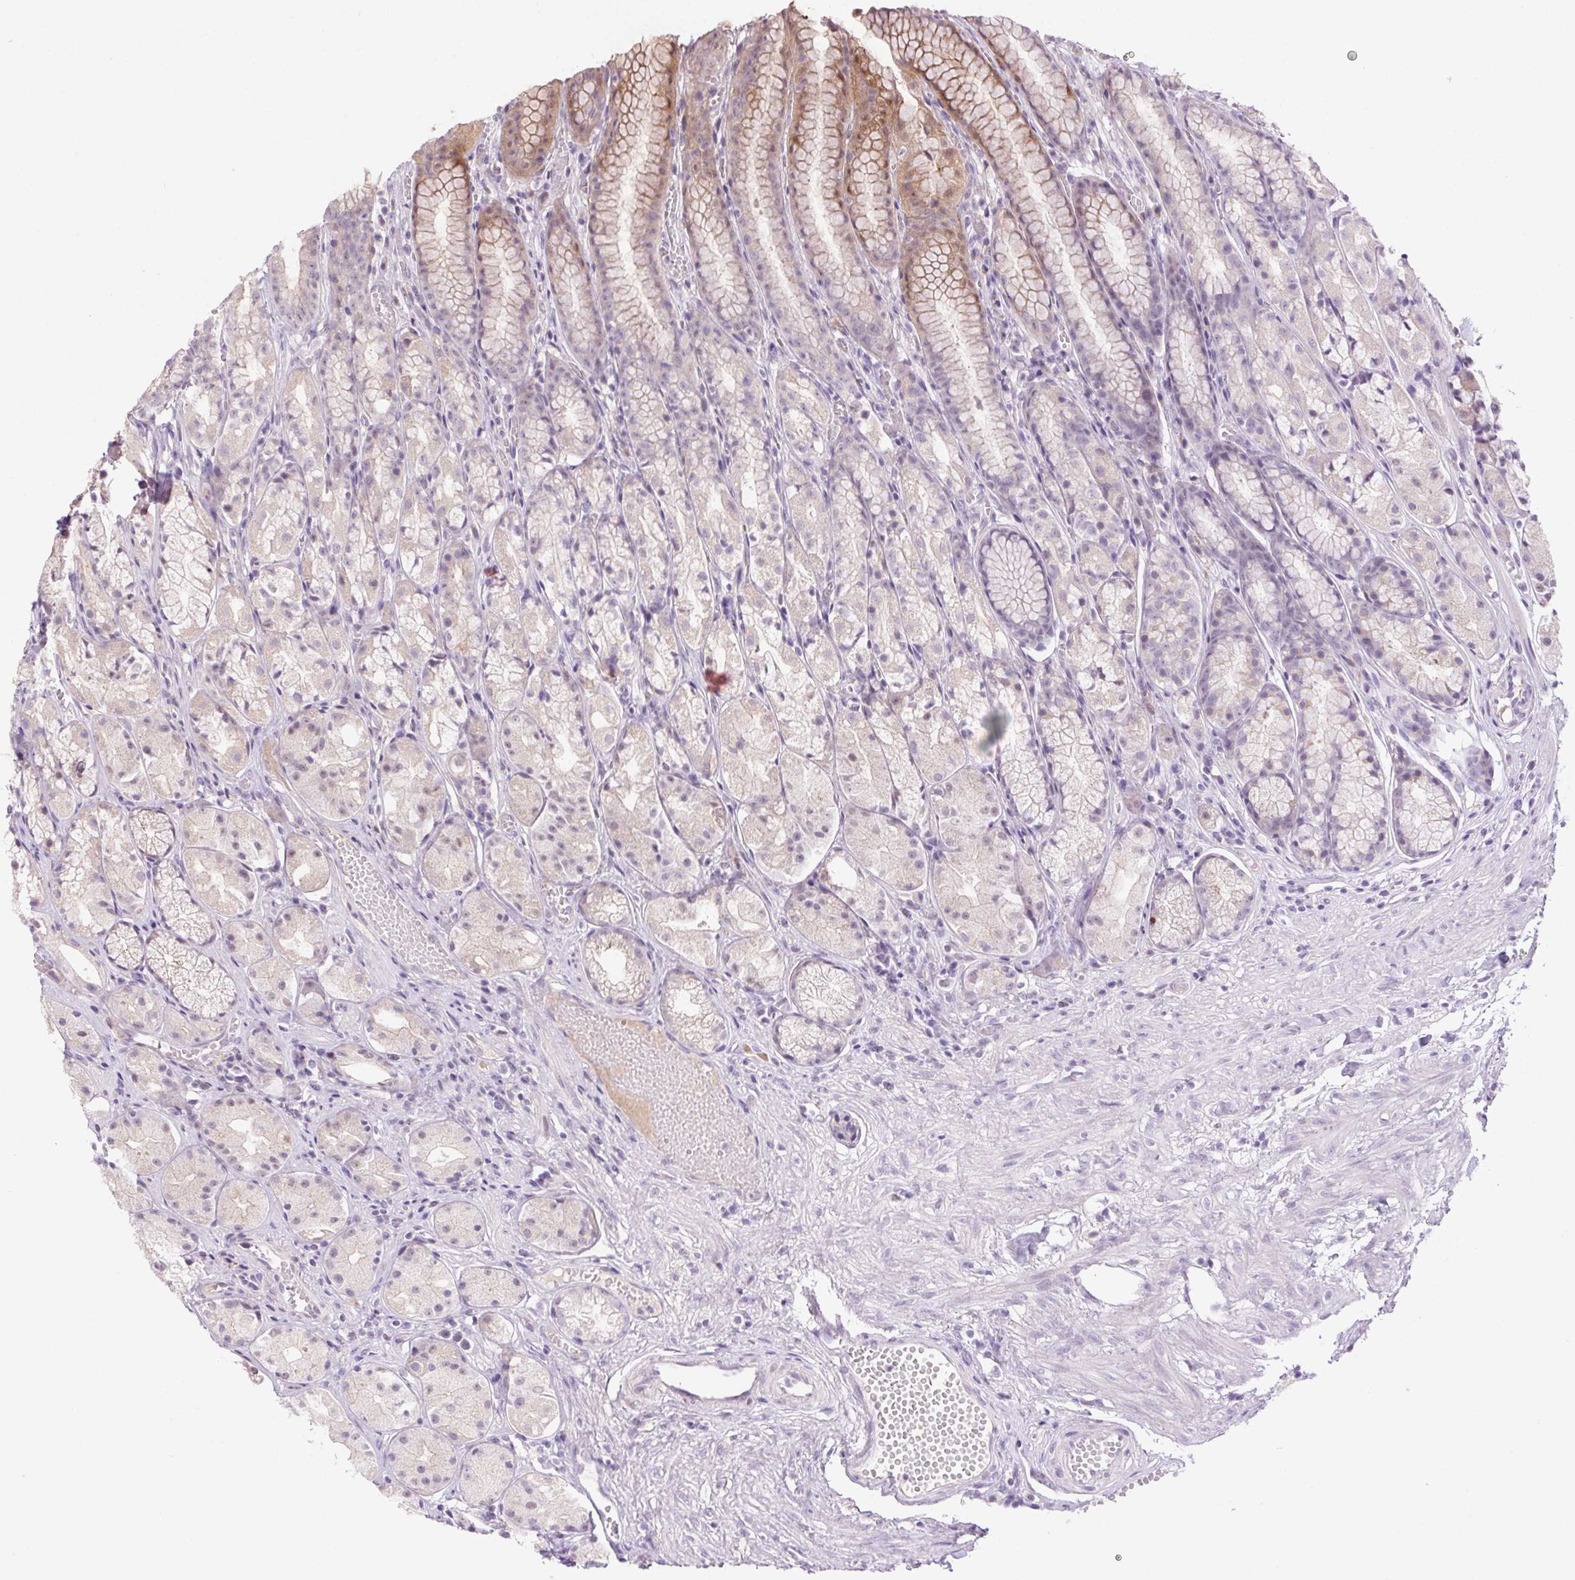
{"staining": {"intensity": "moderate", "quantity": "<25%", "location": "cytoplasmic/membranous,nuclear"}, "tissue": "stomach", "cell_type": "Glandular cells", "image_type": "normal", "snomed": [{"axis": "morphology", "description": "Normal tissue, NOS"}, {"axis": "topography", "description": "Stomach"}], "caption": "This micrograph reveals immunohistochemistry staining of unremarkable stomach, with low moderate cytoplasmic/membranous,nuclear staining in about <25% of glandular cells.", "gene": "LRRTM1", "patient": {"sex": "male", "age": 70}}